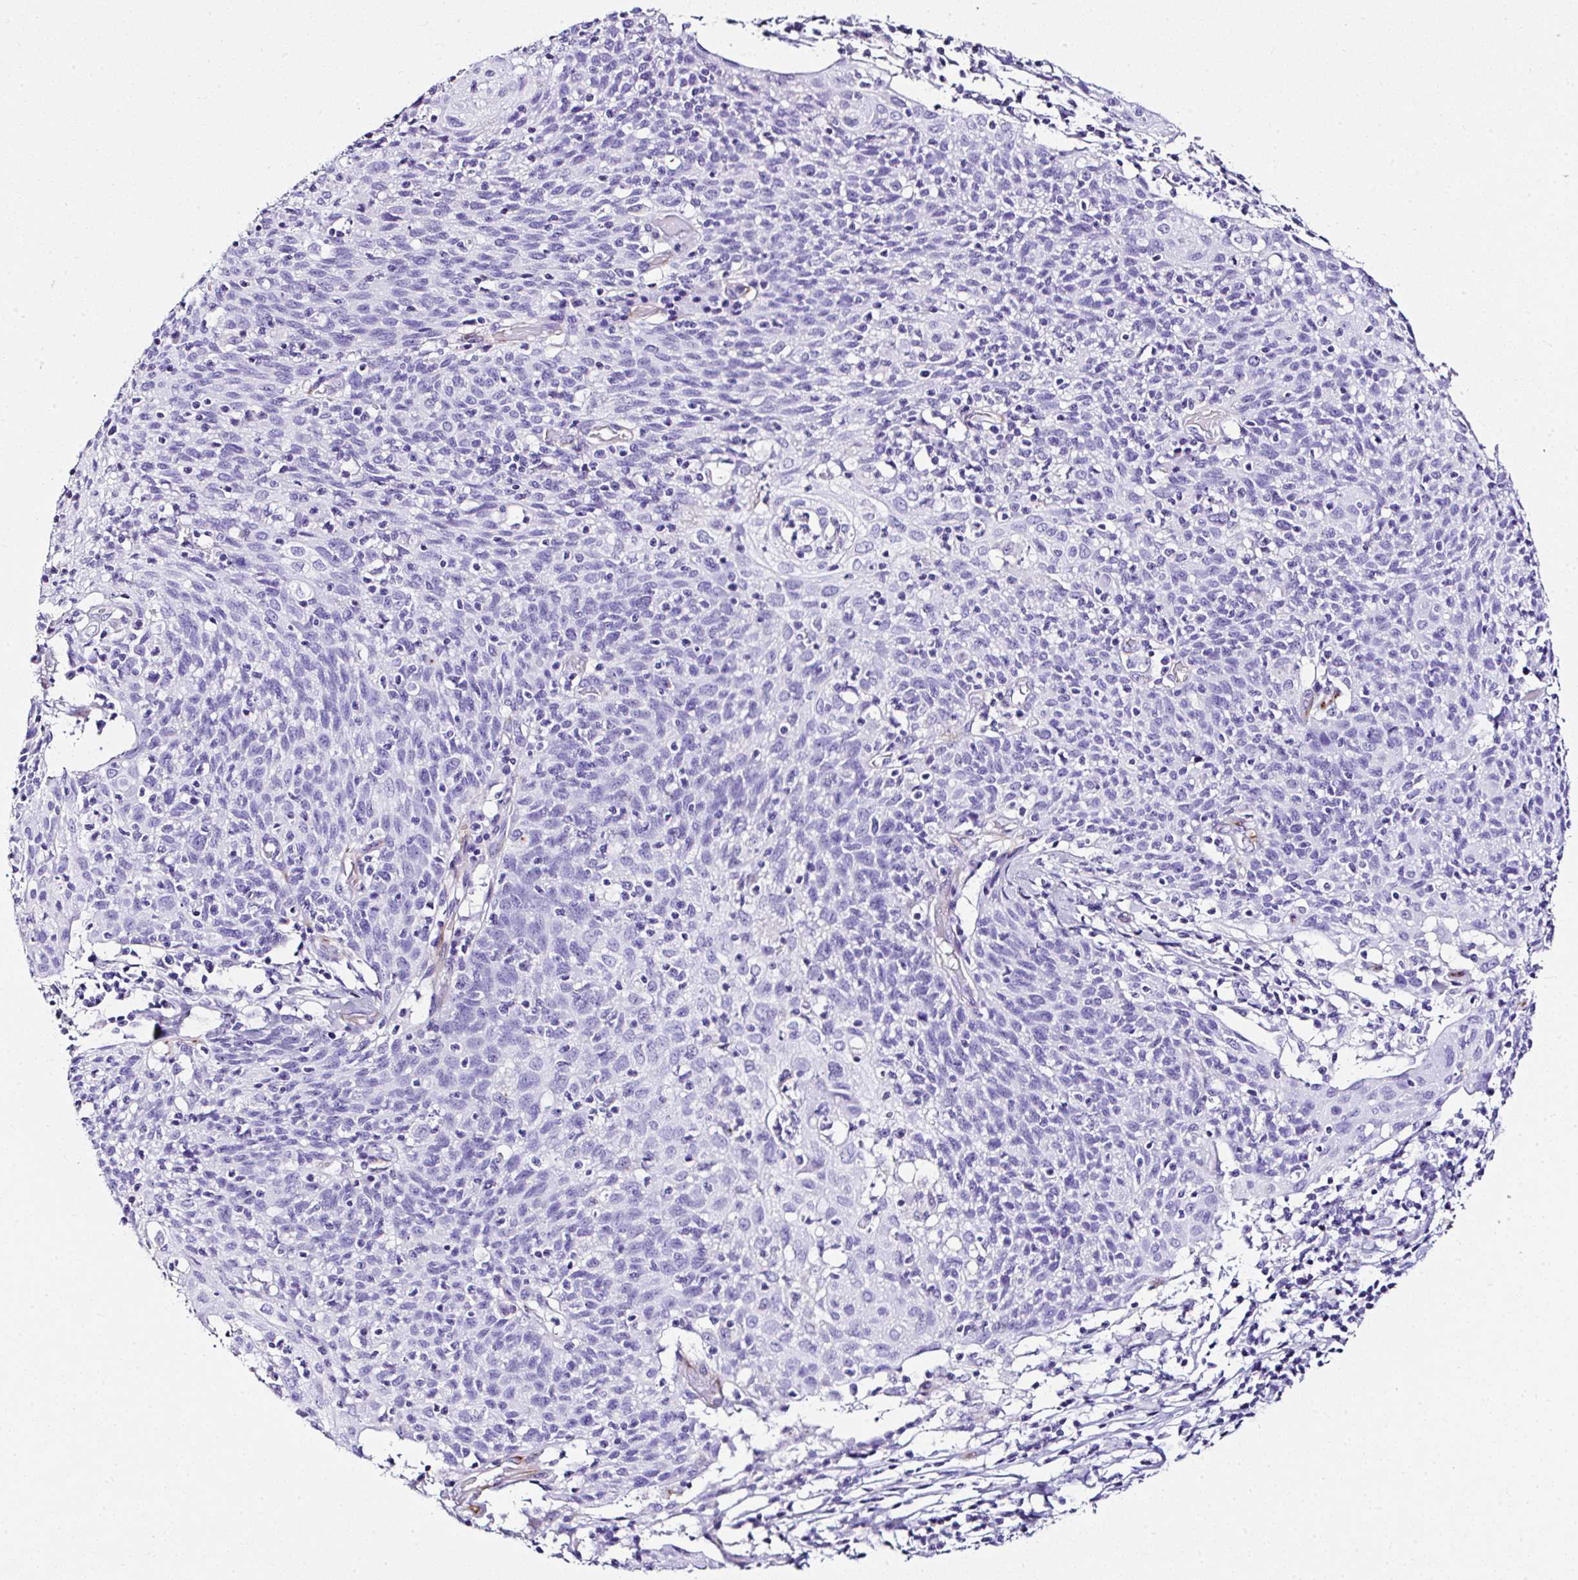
{"staining": {"intensity": "negative", "quantity": "none", "location": "none"}, "tissue": "cervical cancer", "cell_type": "Tumor cells", "image_type": "cancer", "snomed": [{"axis": "morphology", "description": "Squamous cell carcinoma, NOS"}, {"axis": "topography", "description": "Cervix"}], "caption": "High power microscopy image of an immunohistochemistry (IHC) micrograph of cervical squamous cell carcinoma, revealing no significant expression in tumor cells. (DAB immunohistochemistry (IHC) visualized using brightfield microscopy, high magnification).", "gene": "DEPDC5", "patient": {"sex": "female", "age": 52}}